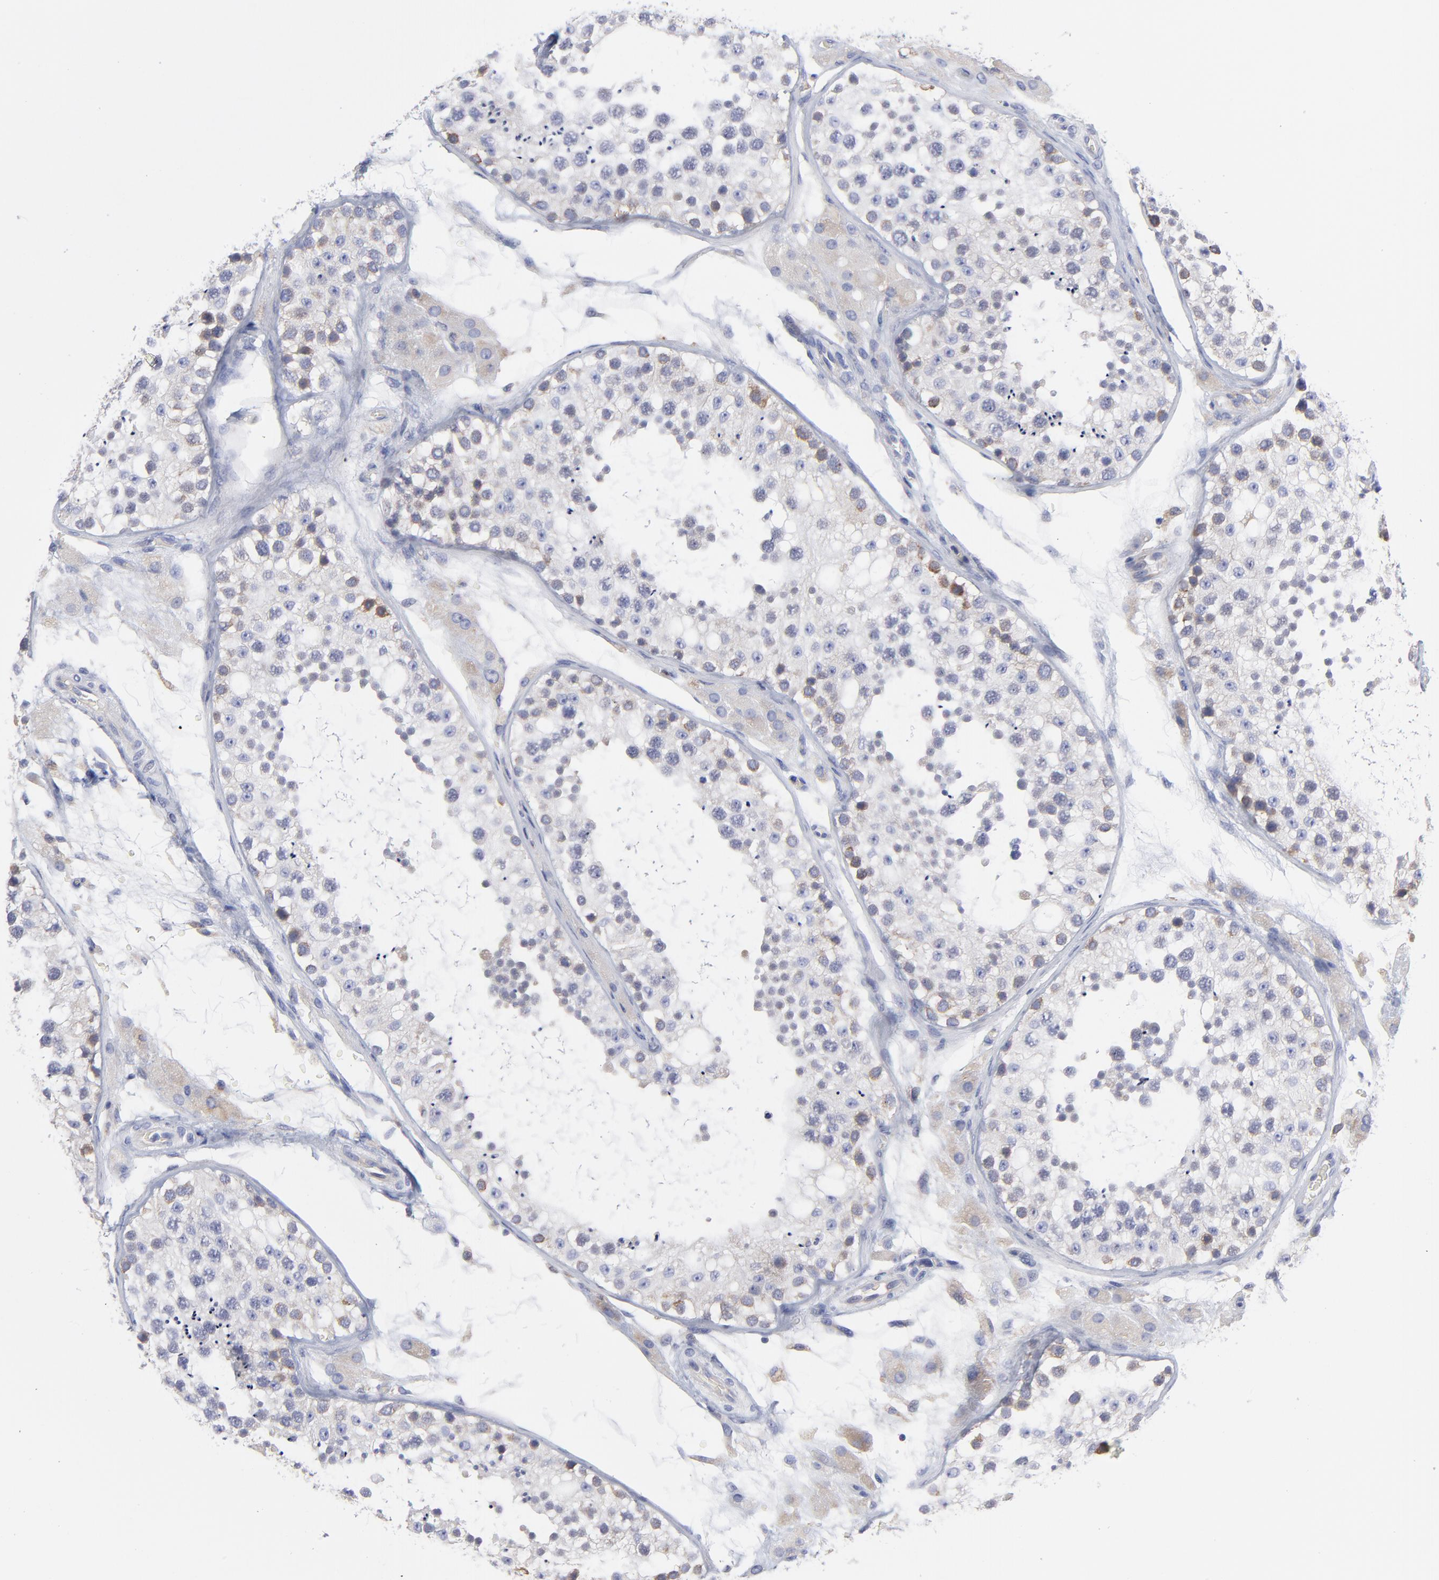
{"staining": {"intensity": "weak", "quantity": "<25%", "location": "cytoplasmic/membranous"}, "tissue": "testis", "cell_type": "Cells in seminiferous ducts", "image_type": "normal", "snomed": [{"axis": "morphology", "description": "Normal tissue, NOS"}, {"axis": "topography", "description": "Testis"}], "caption": "High power microscopy image of an immunohistochemistry (IHC) photomicrograph of normal testis, revealing no significant positivity in cells in seminiferous ducts. Brightfield microscopy of IHC stained with DAB (3,3'-diaminobenzidine) (brown) and hematoxylin (blue), captured at high magnification.", "gene": "MOSPD2", "patient": {"sex": "male", "age": 26}}